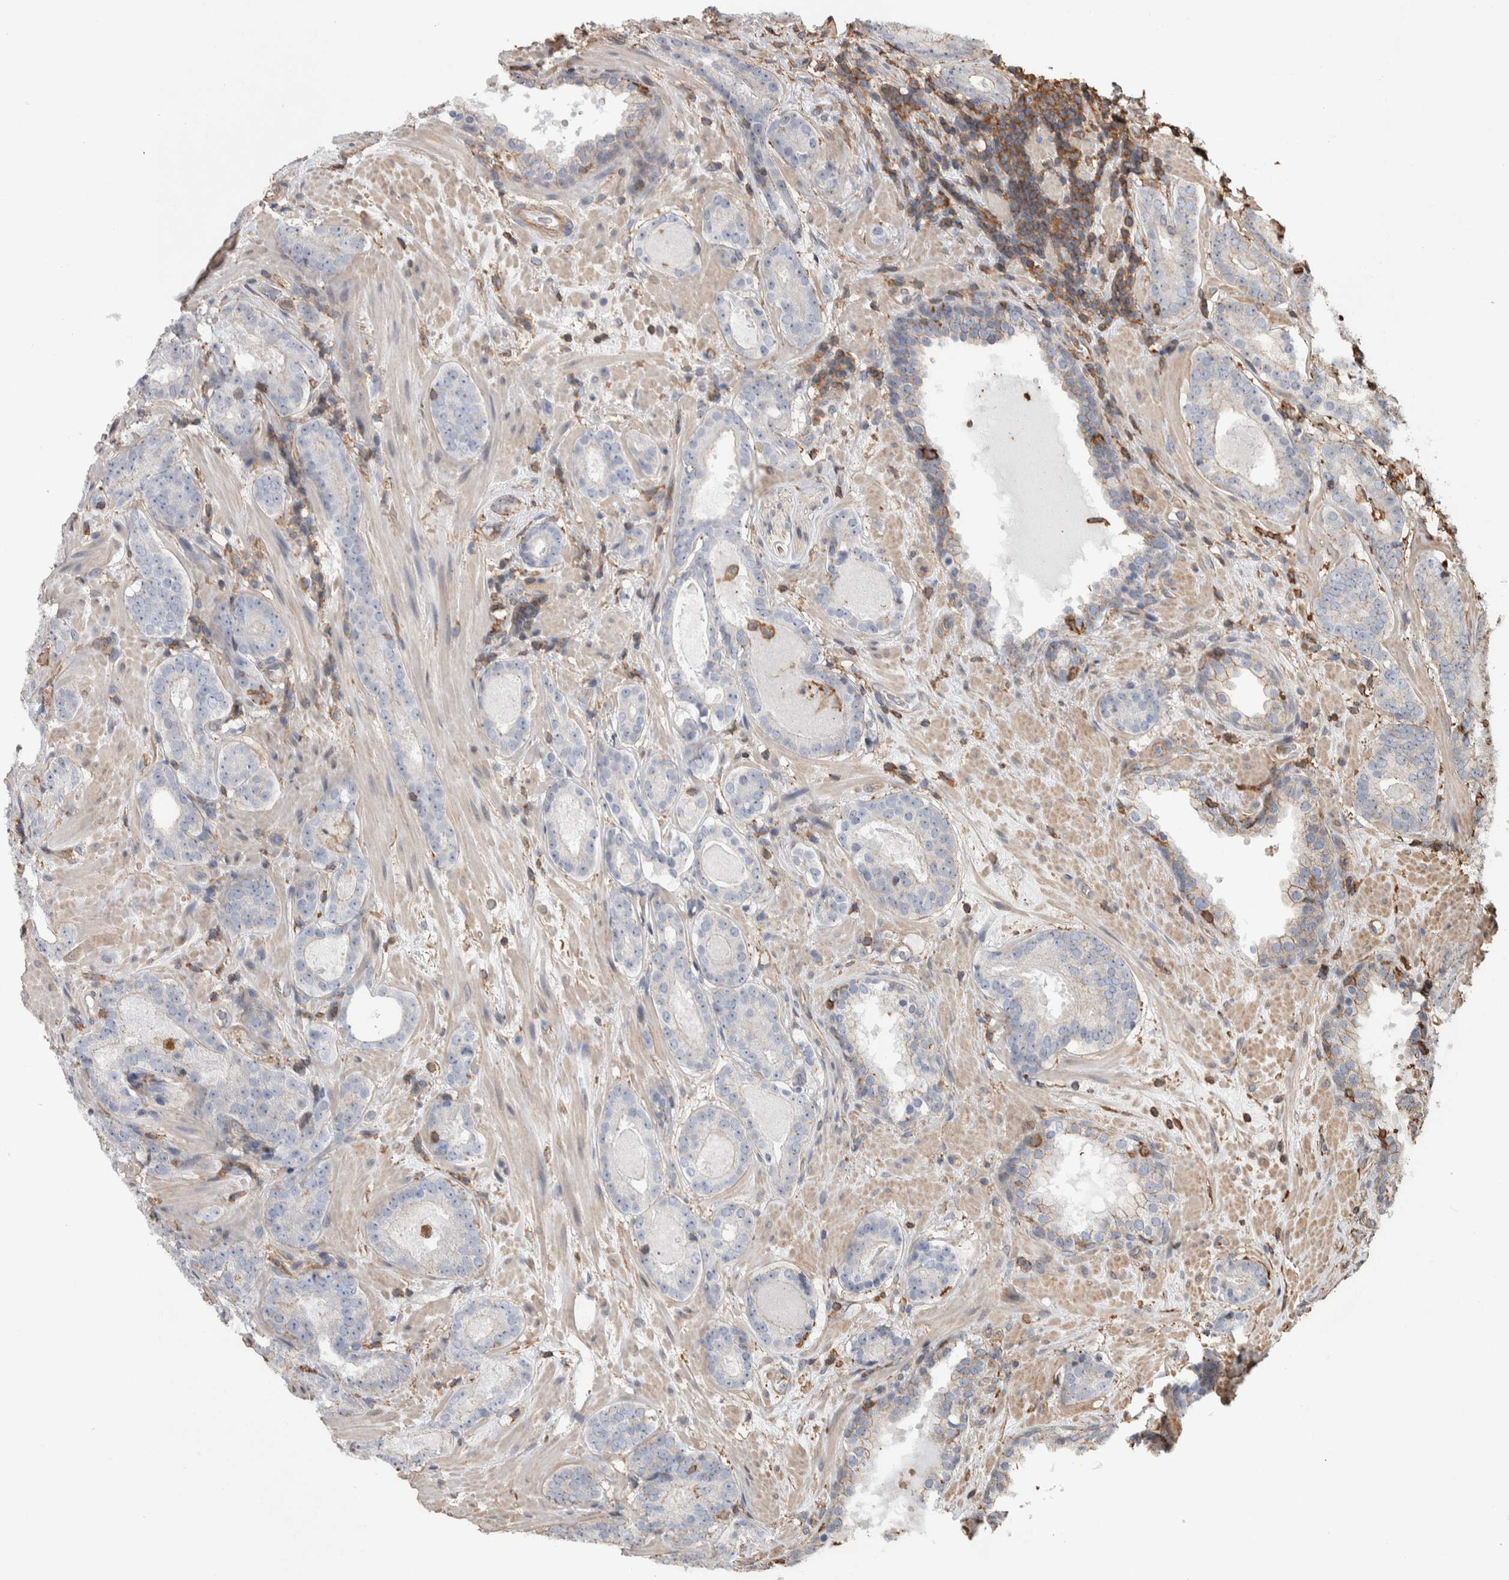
{"staining": {"intensity": "negative", "quantity": "none", "location": "none"}, "tissue": "prostate cancer", "cell_type": "Tumor cells", "image_type": "cancer", "snomed": [{"axis": "morphology", "description": "Adenocarcinoma, Low grade"}, {"axis": "topography", "description": "Prostate"}], "caption": "An image of prostate cancer stained for a protein demonstrates no brown staining in tumor cells.", "gene": "ENPP2", "patient": {"sex": "male", "age": 69}}